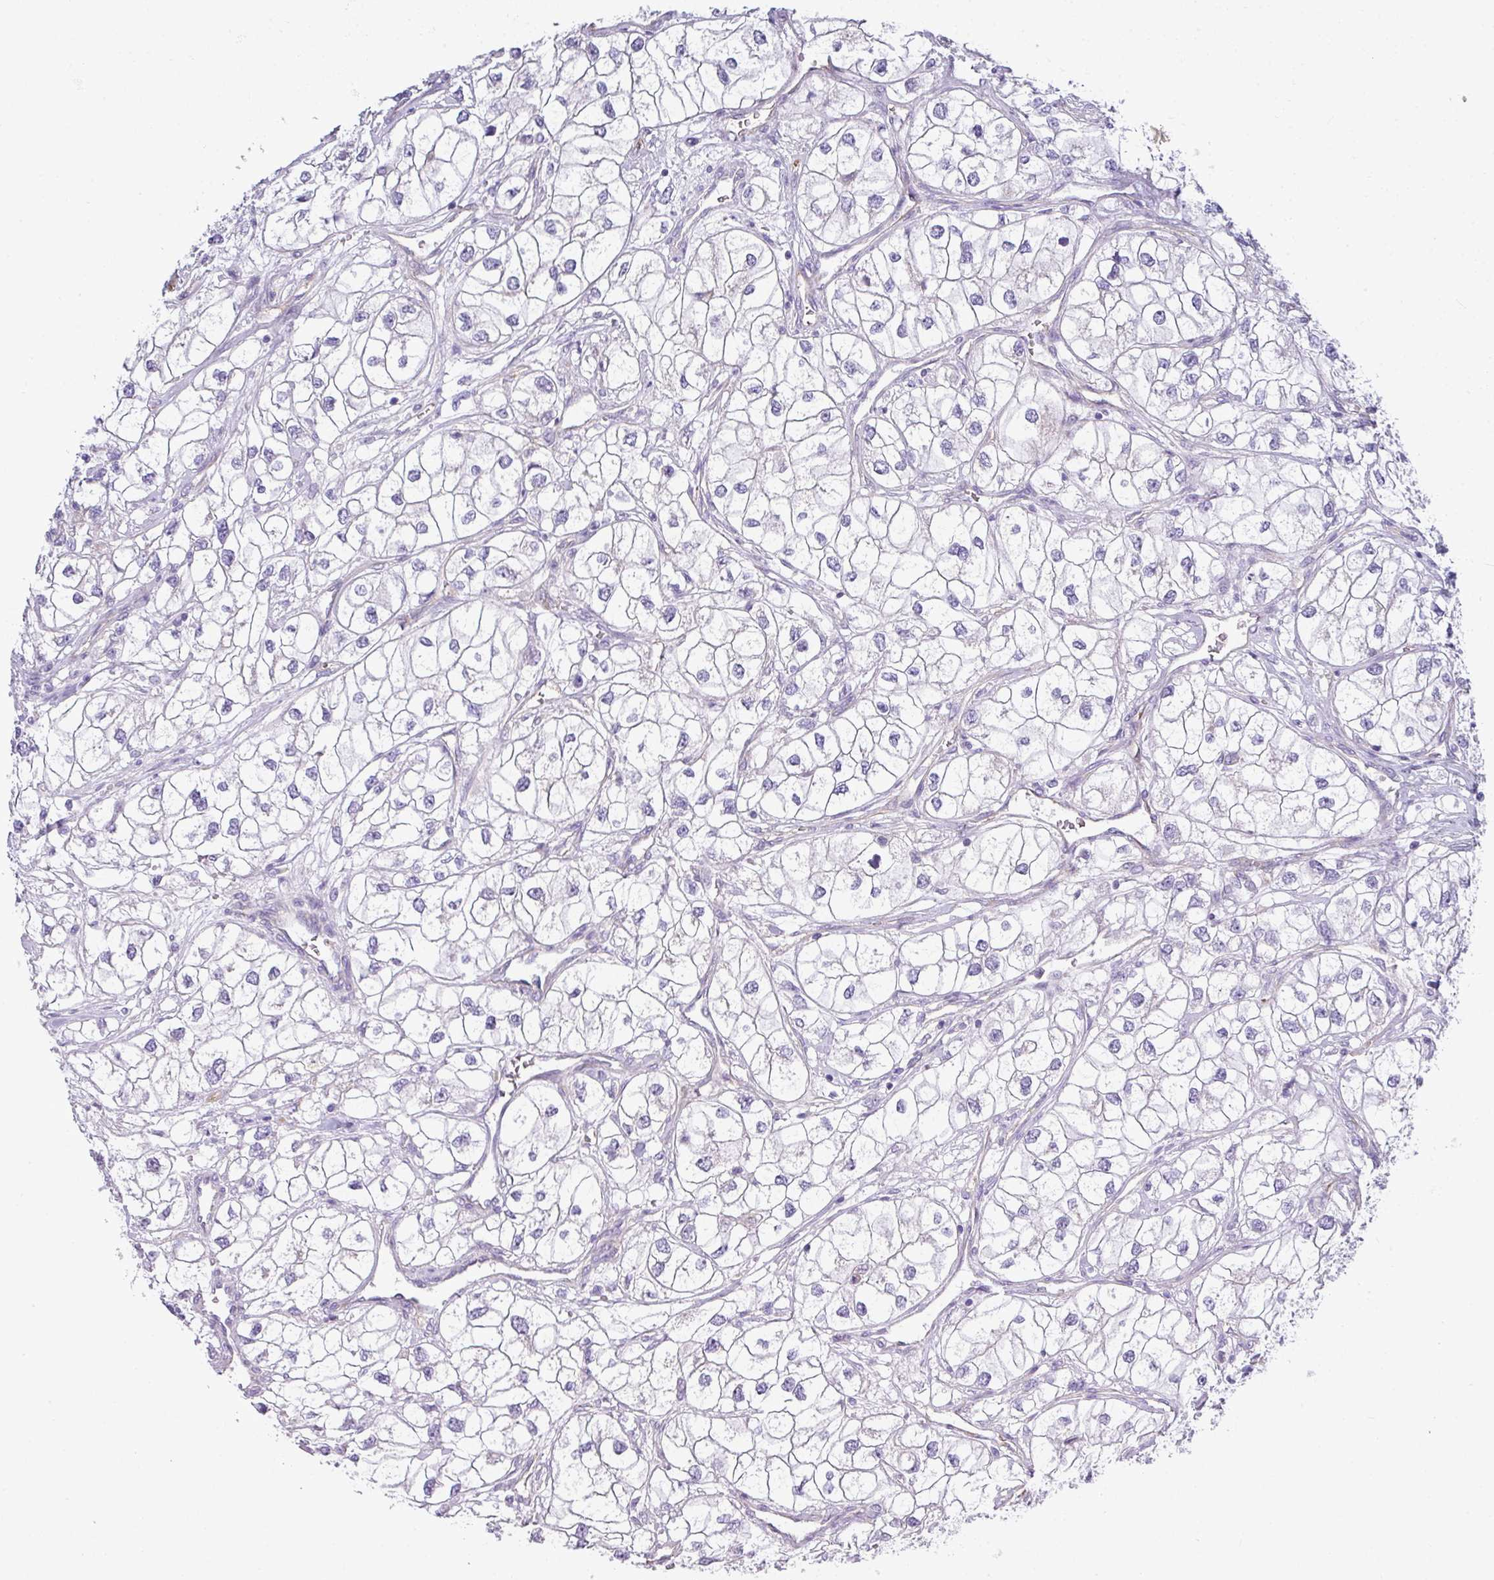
{"staining": {"intensity": "negative", "quantity": "none", "location": "none"}, "tissue": "renal cancer", "cell_type": "Tumor cells", "image_type": "cancer", "snomed": [{"axis": "morphology", "description": "Adenocarcinoma, NOS"}, {"axis": "topography", "description": "Kidney"}], "caption": "Renal cancer was stained to show a protein in brown. There is no significant expression in tumor cells.", "gene": "ABCC5", "patient": {"sex": "male", "age": 59}}